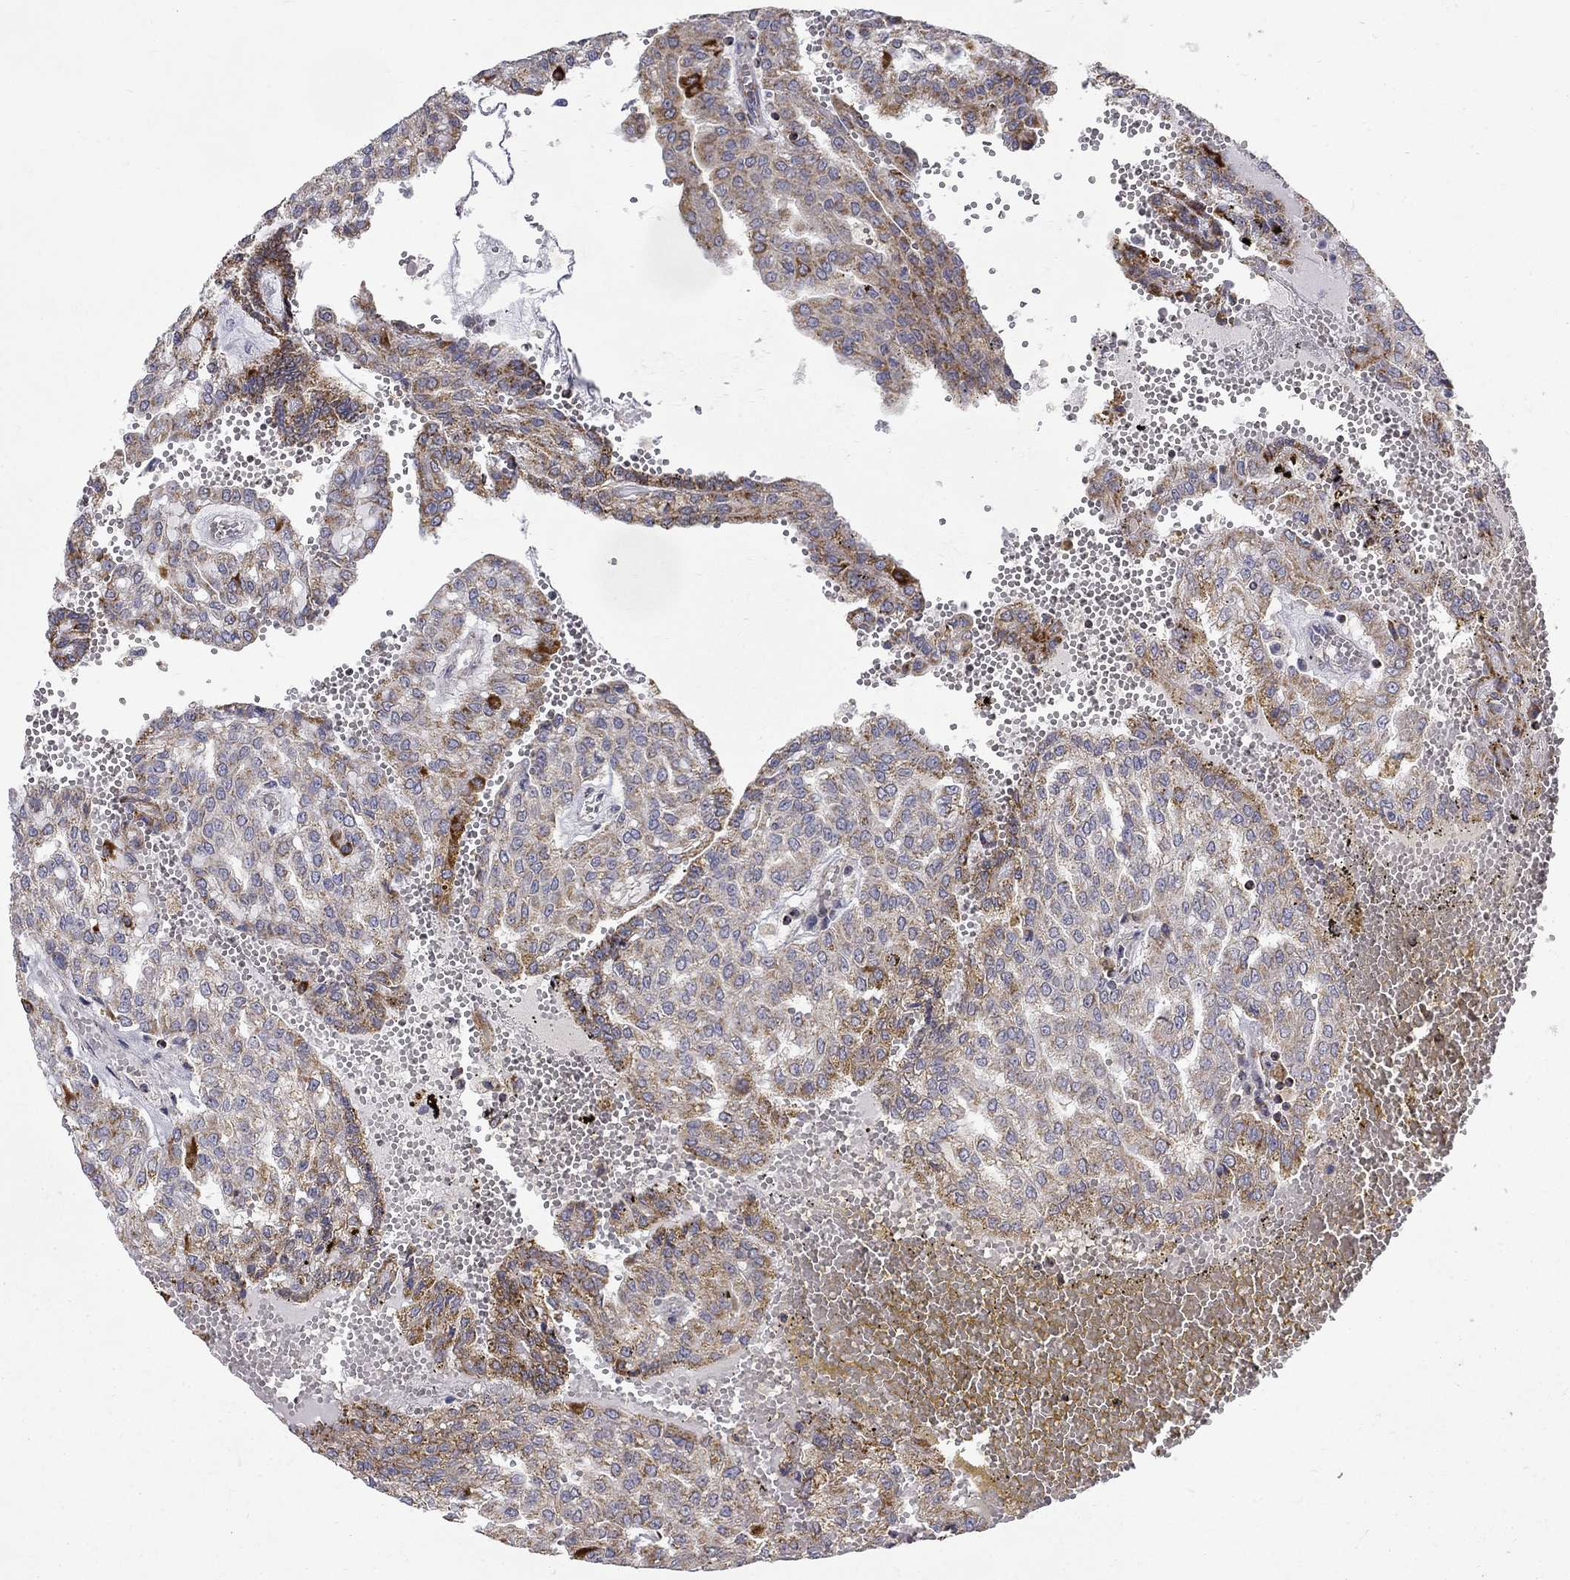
{"staining": {"intensity": "strong", "quantity": "<25%", "location": "cytoplasmic/membranous"}, "tissue": "renal cancer", "cell_type": "Tumor cells", "image_type": "cancer", "snomed": [{"axis": "morphology", "description": "Adenocarcinoma, NOS"}, {"axis": "topography", "description": "Kidney"}], "caption": "Protein staining of renal cancer tissue reveals strong cytoplasmic/membranous staining in approximately <25% of tumor cells.", "gene": "PCBP3", "patient": {"sex": "male", "age": 63}}